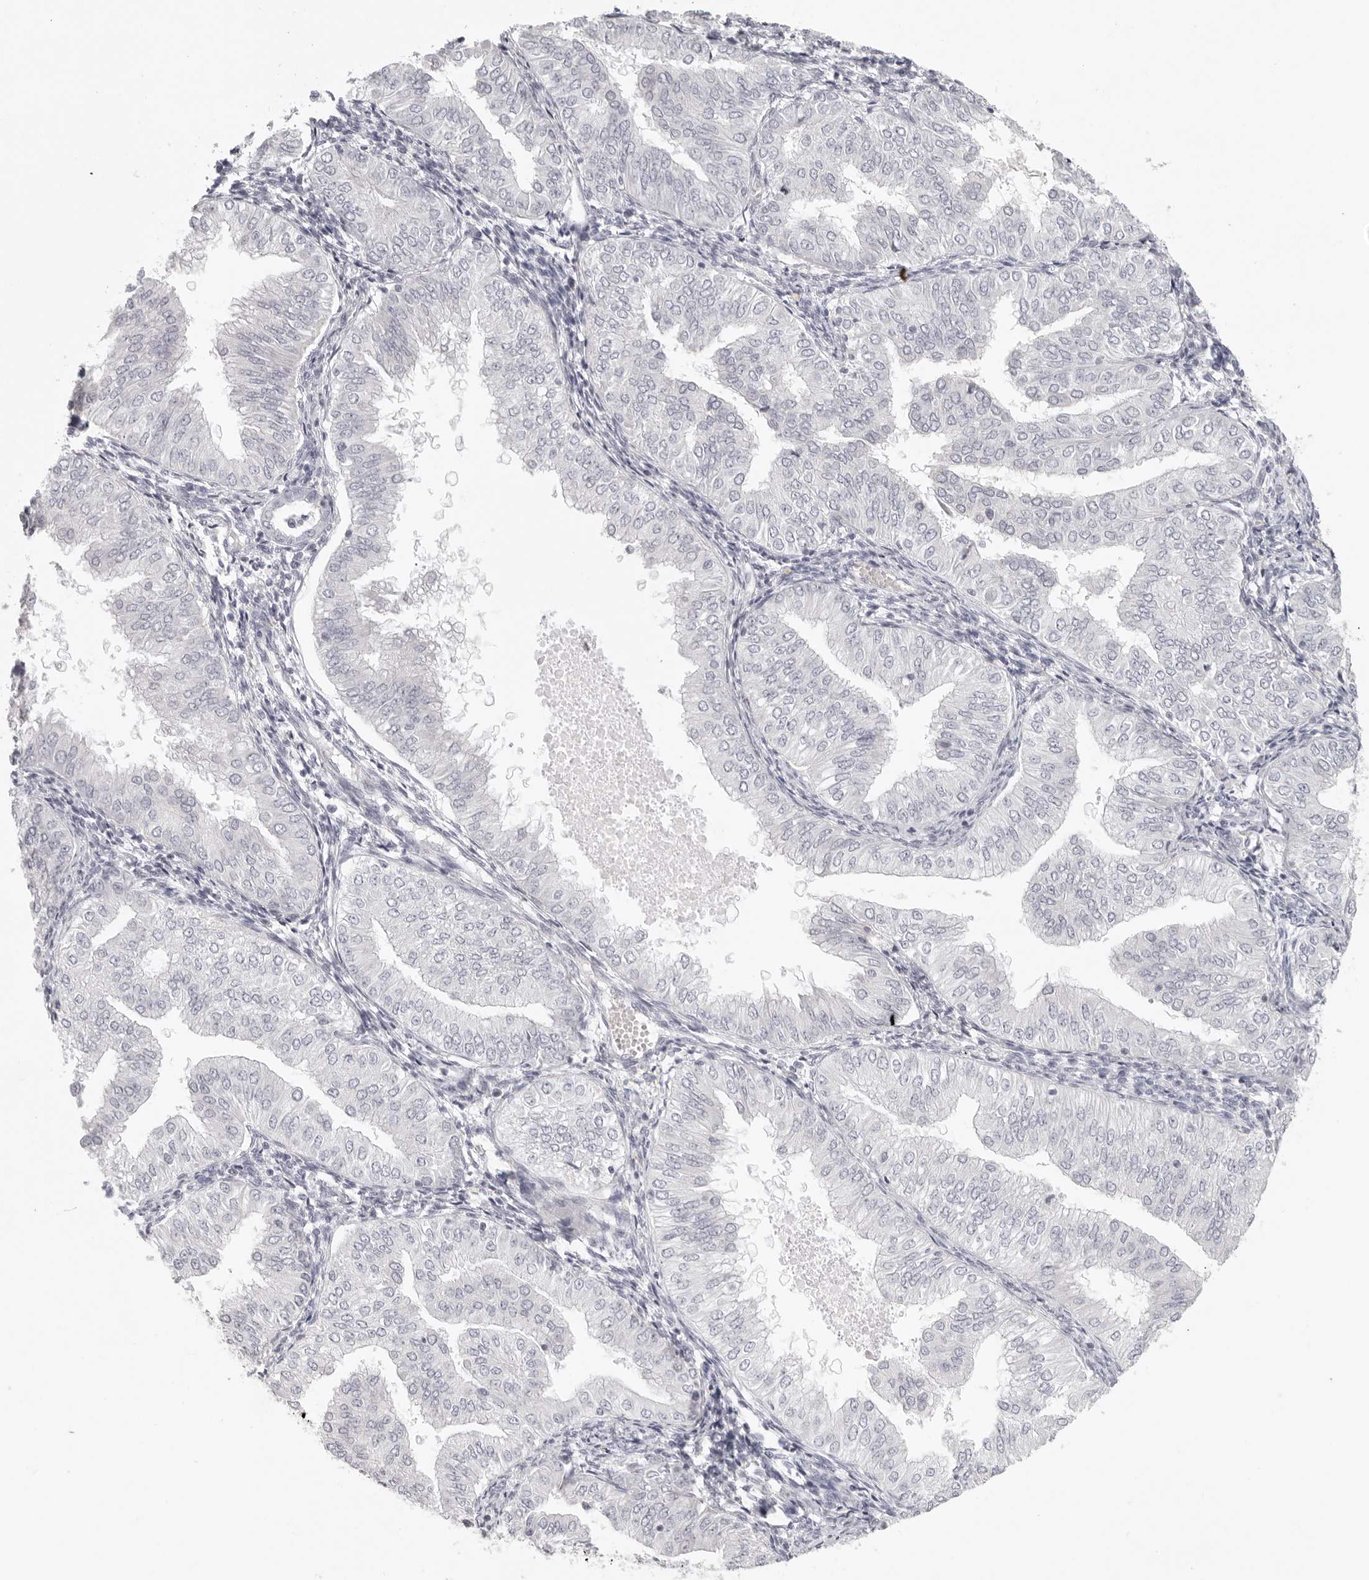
{"staining": {"intensity": "negative", "quantity": "none", "location": "none"}, "tissue": "endometrial cancer", "cell_type": "Tumor cells", "image_type": "cancer", "snomed": [{"axis": "morphology", "description": "Normal tissue, NOS"}, {"axis": "morphology", "description": "Adenocarcinoma, NOS"}, {"axis": "topography", "description": "Endometrium"}], "caption": "IHC of human endometrial cancer displays no positivity in tumor cells.", "gene": "RXFP1", "patient": {"sex": "female", "age": 53}}